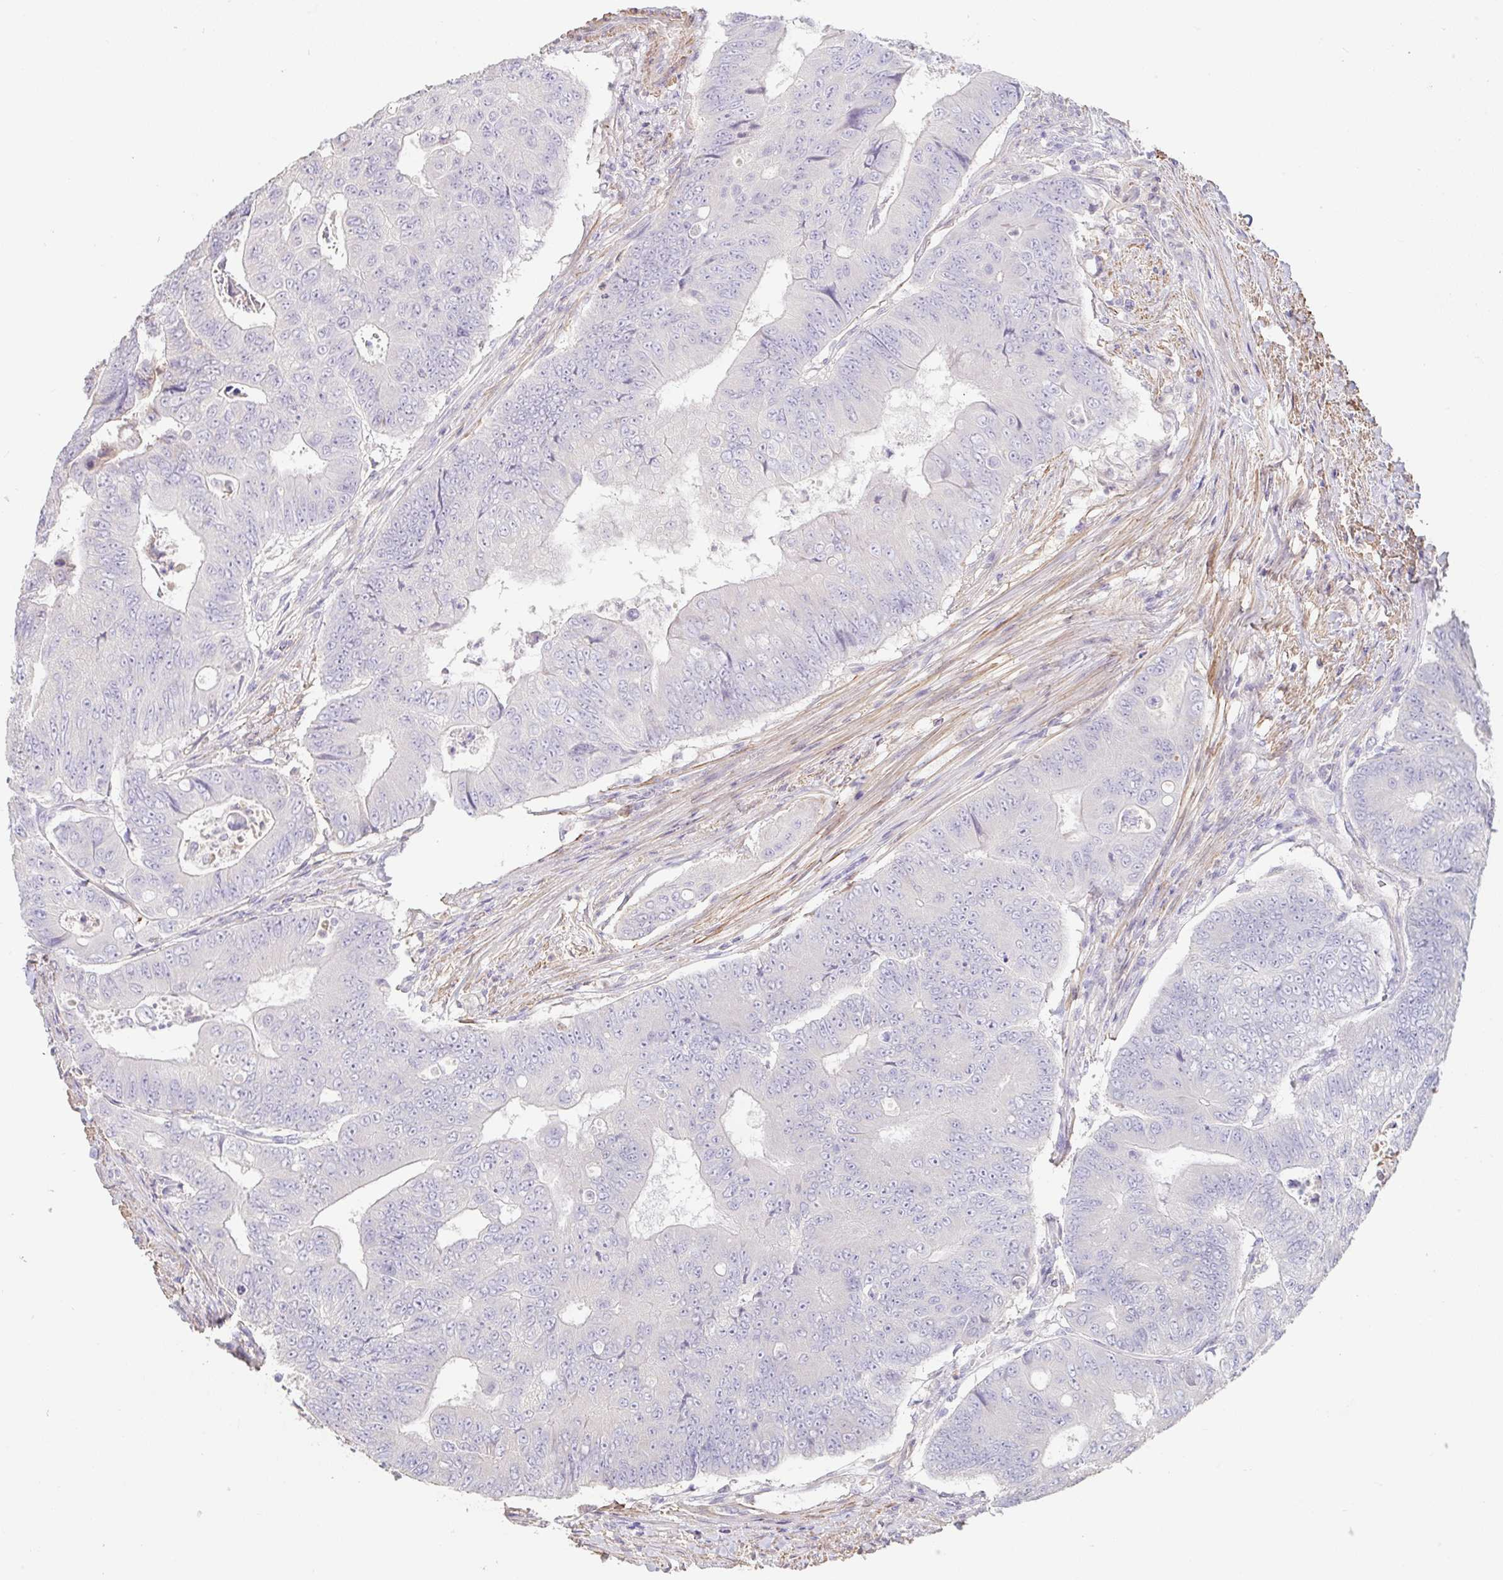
{"staining": {"intensity": "negative", "quantity": "none", "location": "none"}, "tissue": "colorectal cancer", "cell_type": "Tumor cells", "image_type": "cancer", "snomed": [{"axis": "morphology", "description": "Adenocarcinoma, NOS"}, {"axis": "topography", "description": "Colon"}], "caption": "This is an immunohistochemistry histopathology image of colorectal cancer (adenocarcinoma). There is no staining in tumor cells.", "gene": "PYGM", "patient": {"sex": "female", "age": 48}}